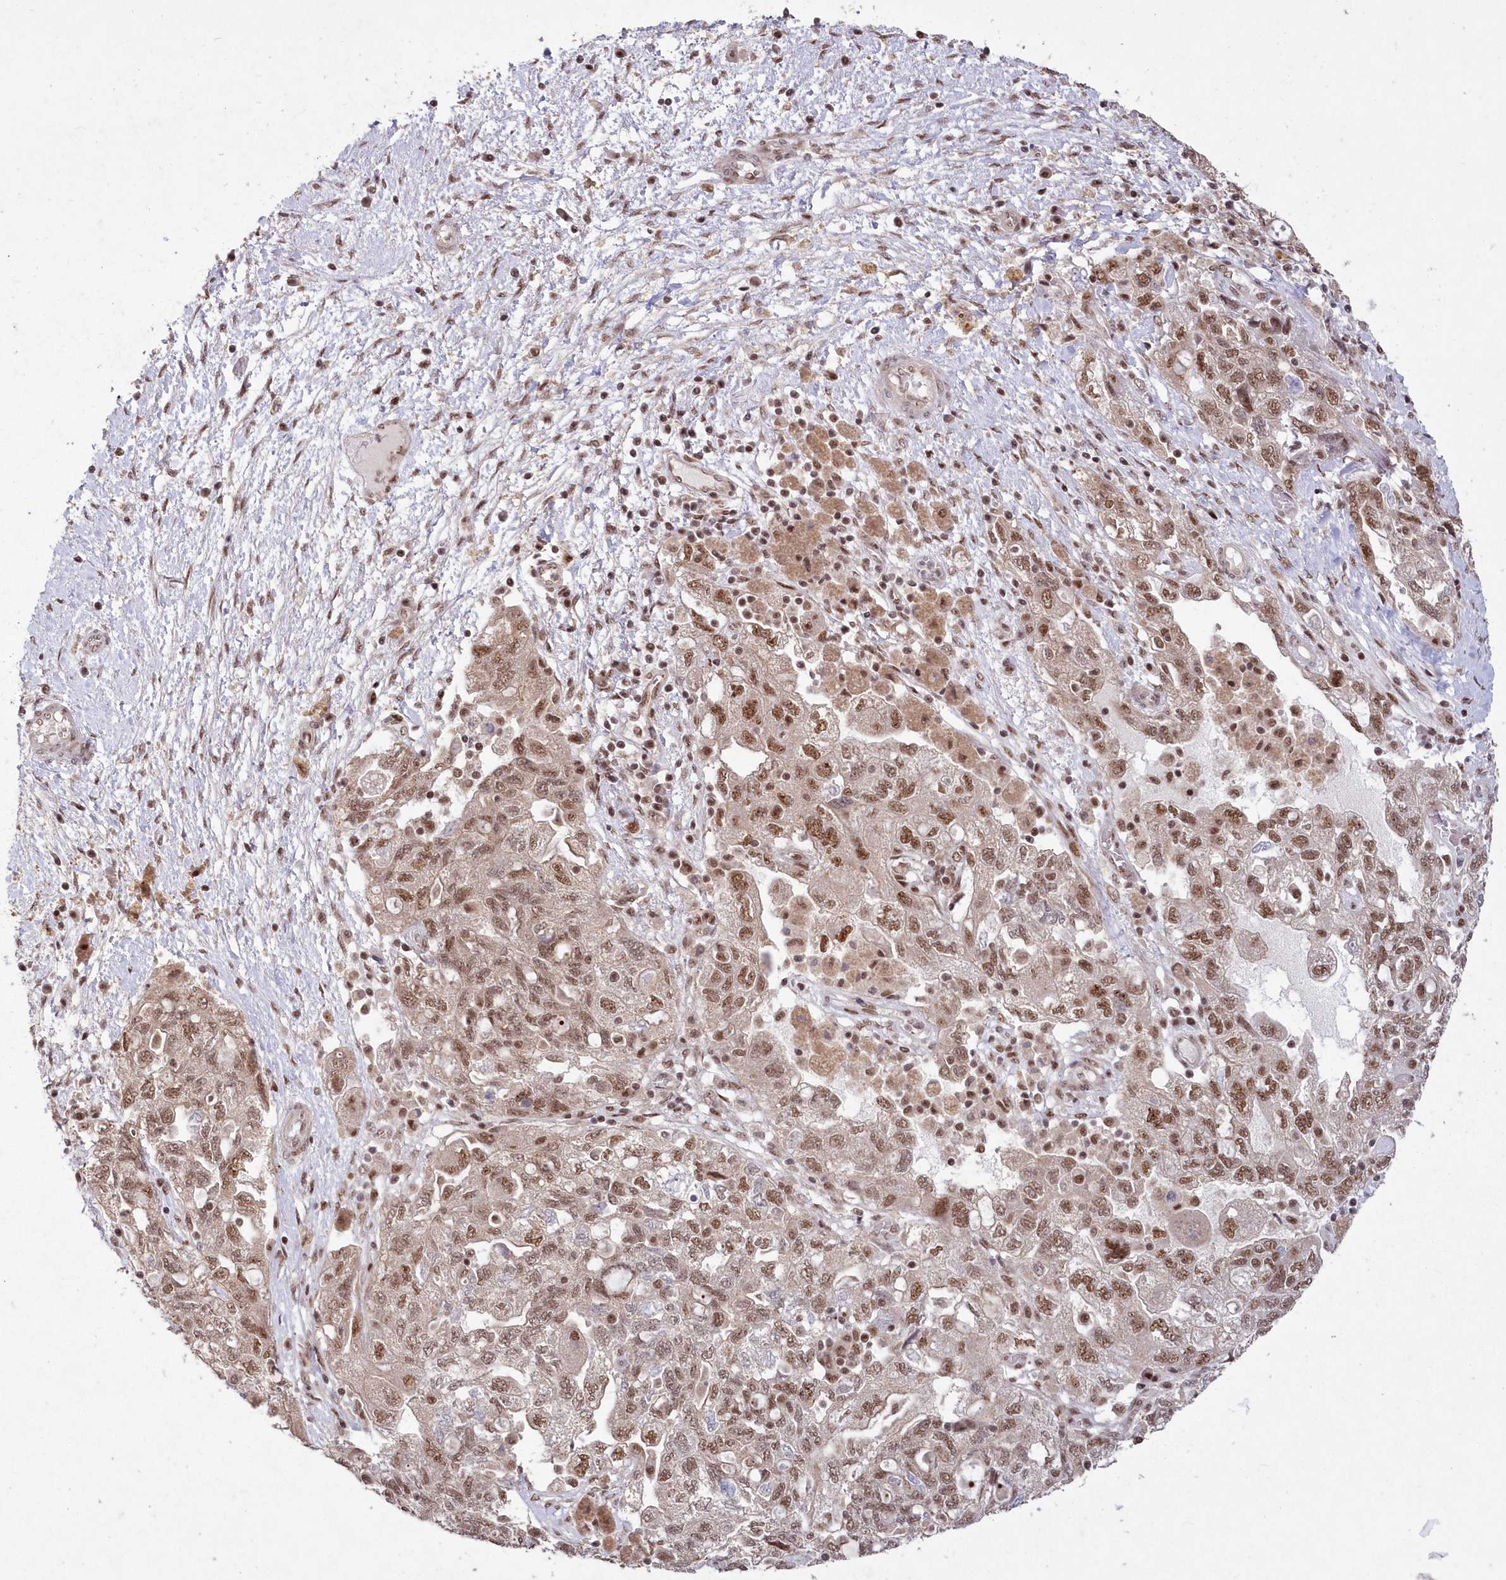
{"staining": {"intensity": "moderate", "quantity": ">75%", "location": "nuclear"}, "tissue": "ovarian cancer", "cell_type": "Tumor cells", "image_type": "cancer", "snomed": [{"axis": "morphology", "description": "Carcinoma, NOS"}, {"axis": "morphology", "description": "Cystadenocarcinoma, serous, NOS"}, {"axis": "topography", "description": "Ovary"}], "caption": "Protein staining displays moderate nuclear staining in about >75% of tumor cells in ovarian cancer (serous cystadenocarcinoma).", "gene": "WBP1L", "patient": {"sex": "female", "age": 69}}